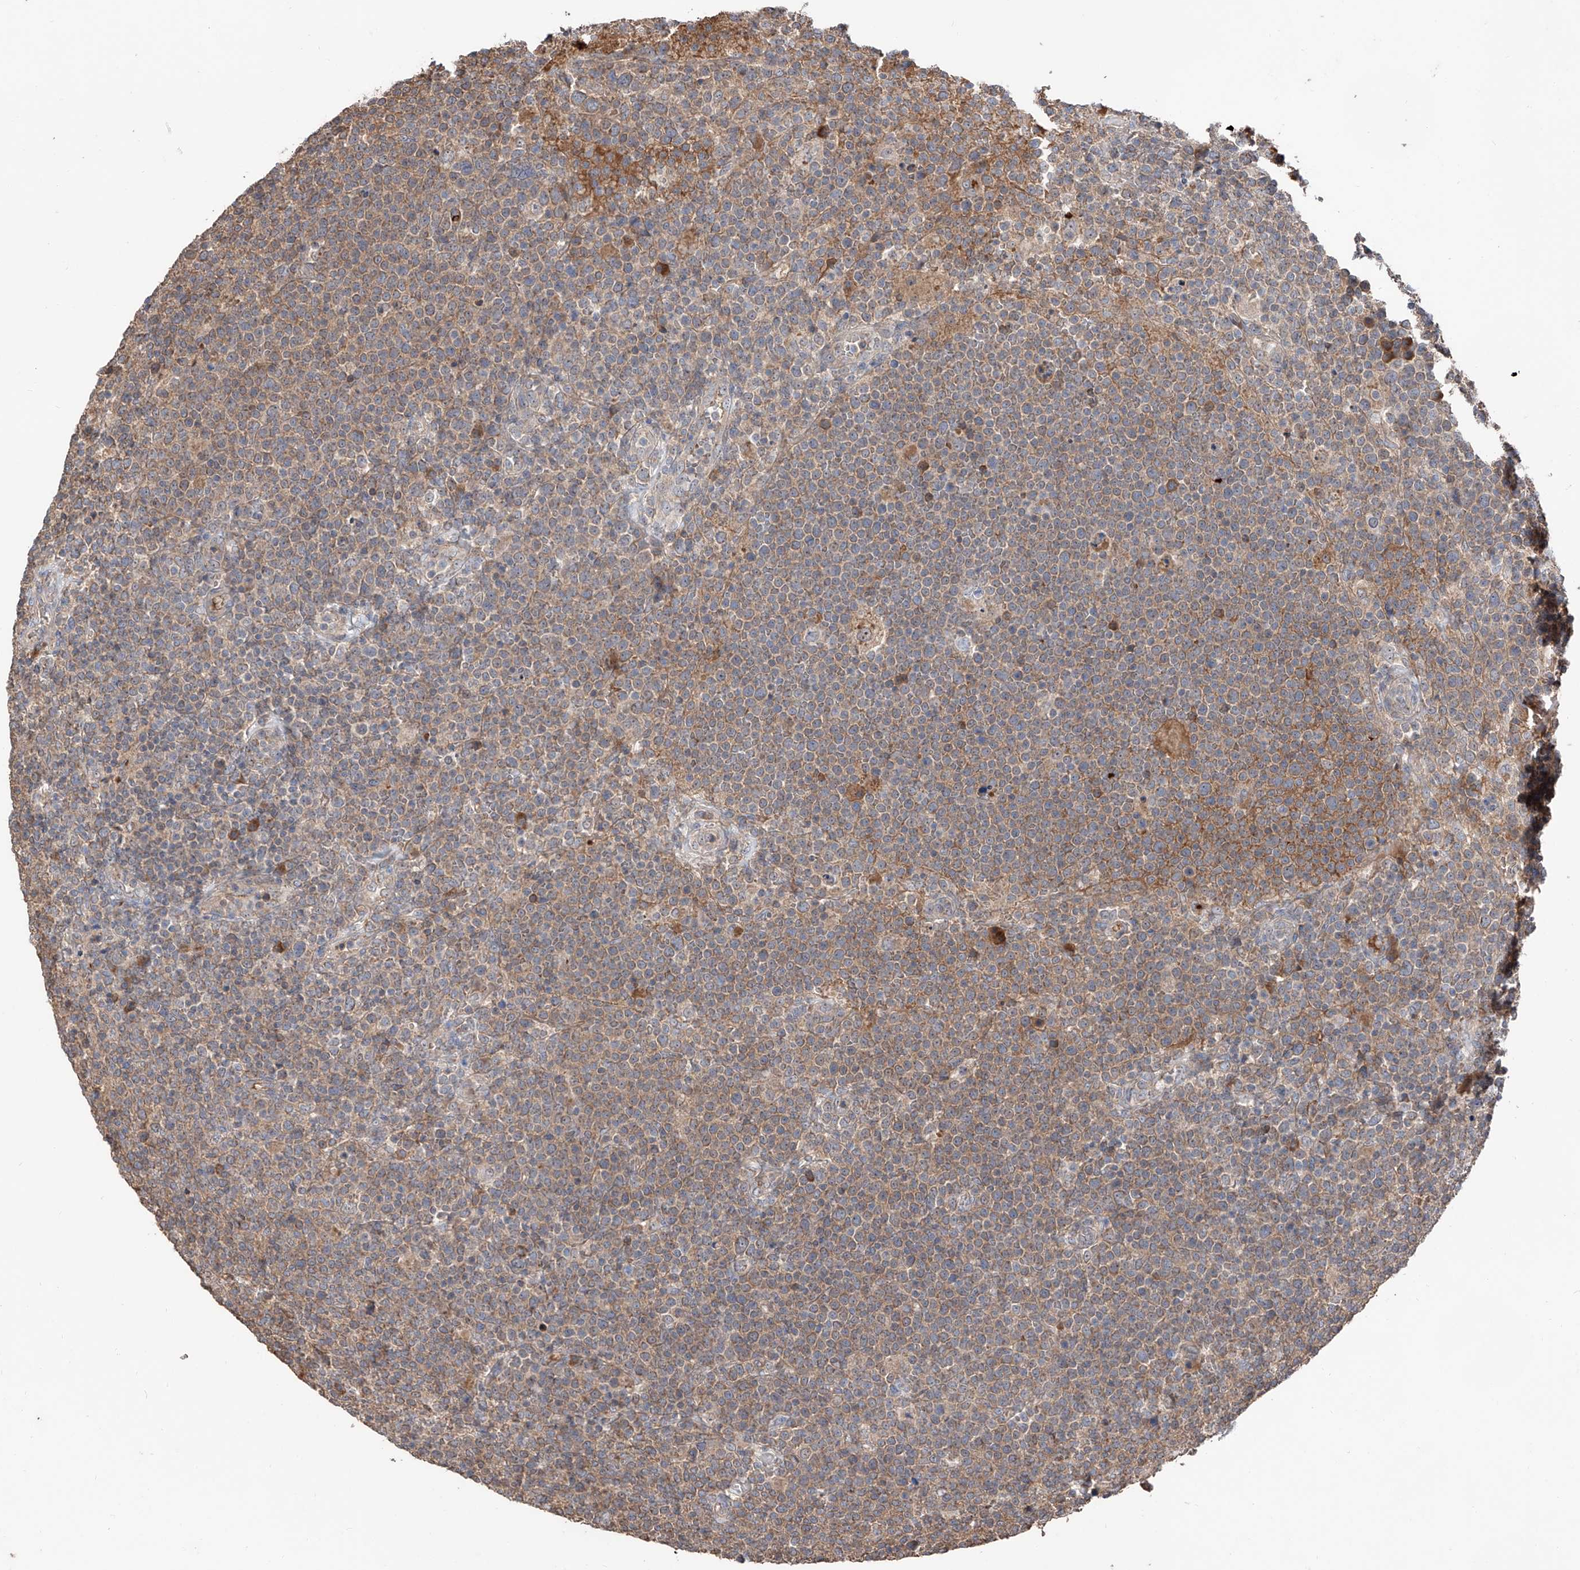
{"staining": {"intensity": "weak", "quantity": ">75%", "location": "cytoplasmic/membranous"}, "tissue": "lymphoma", "cell_type": "Tumor cells", "image_type": "cancer", "snomed": [{"axis": "morphology", "description": "Malignant lymphoma, non-Hodgkin's type, High grade"}, {"axis": "topography", "description": "Lymph node"}], "caption": "DAB immunohistochemical staining of human lymphoma exhibits weak cytoplasmic/membranous protein staining in about >75% of tumor cells. (Brightfield microscopy of DAB IHC at high magnification).", "gene": "EDN1", "patient": {"sex": "male", "age": 61}}